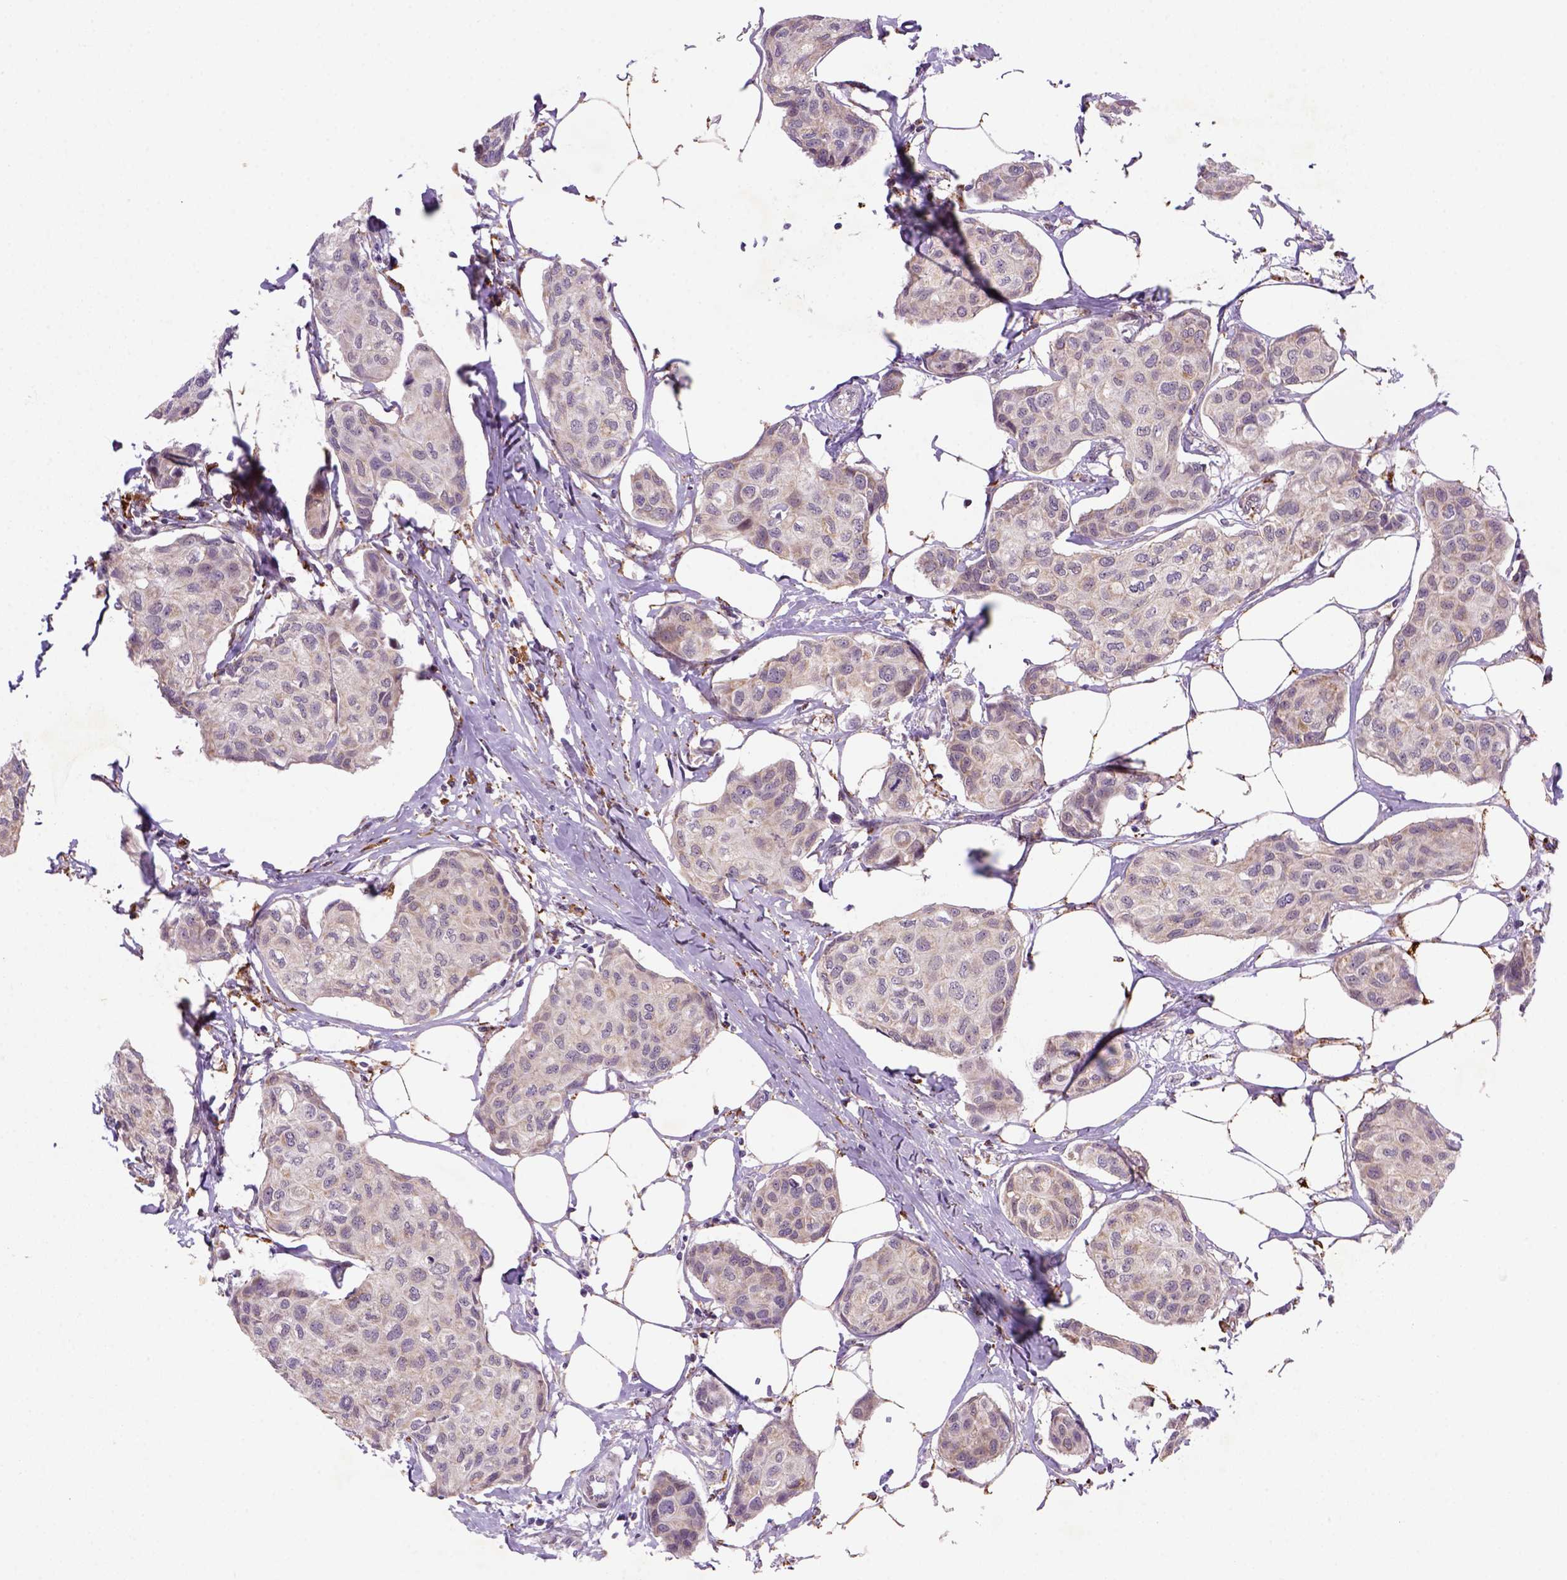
{"staining": {"intensity": "weak", "quantity": "<25%", "location": "cytoplasmic/membranous"}, "tissue": "breast cancer", "cell_type": "Tumor cells", "image_type": "cancer", "snomed": [{"axis": "morphology", "description": "Duct carcinoma"}, {"axis": "topography", "description": "Breast"}], "caption": "This is an immunohistochemistry micrograph of human breast infiltrating ductal carcinoma. There is no expression in tumor cells.", "gene": "FZD7", "patient": {"sex": "female", "age": 80}}